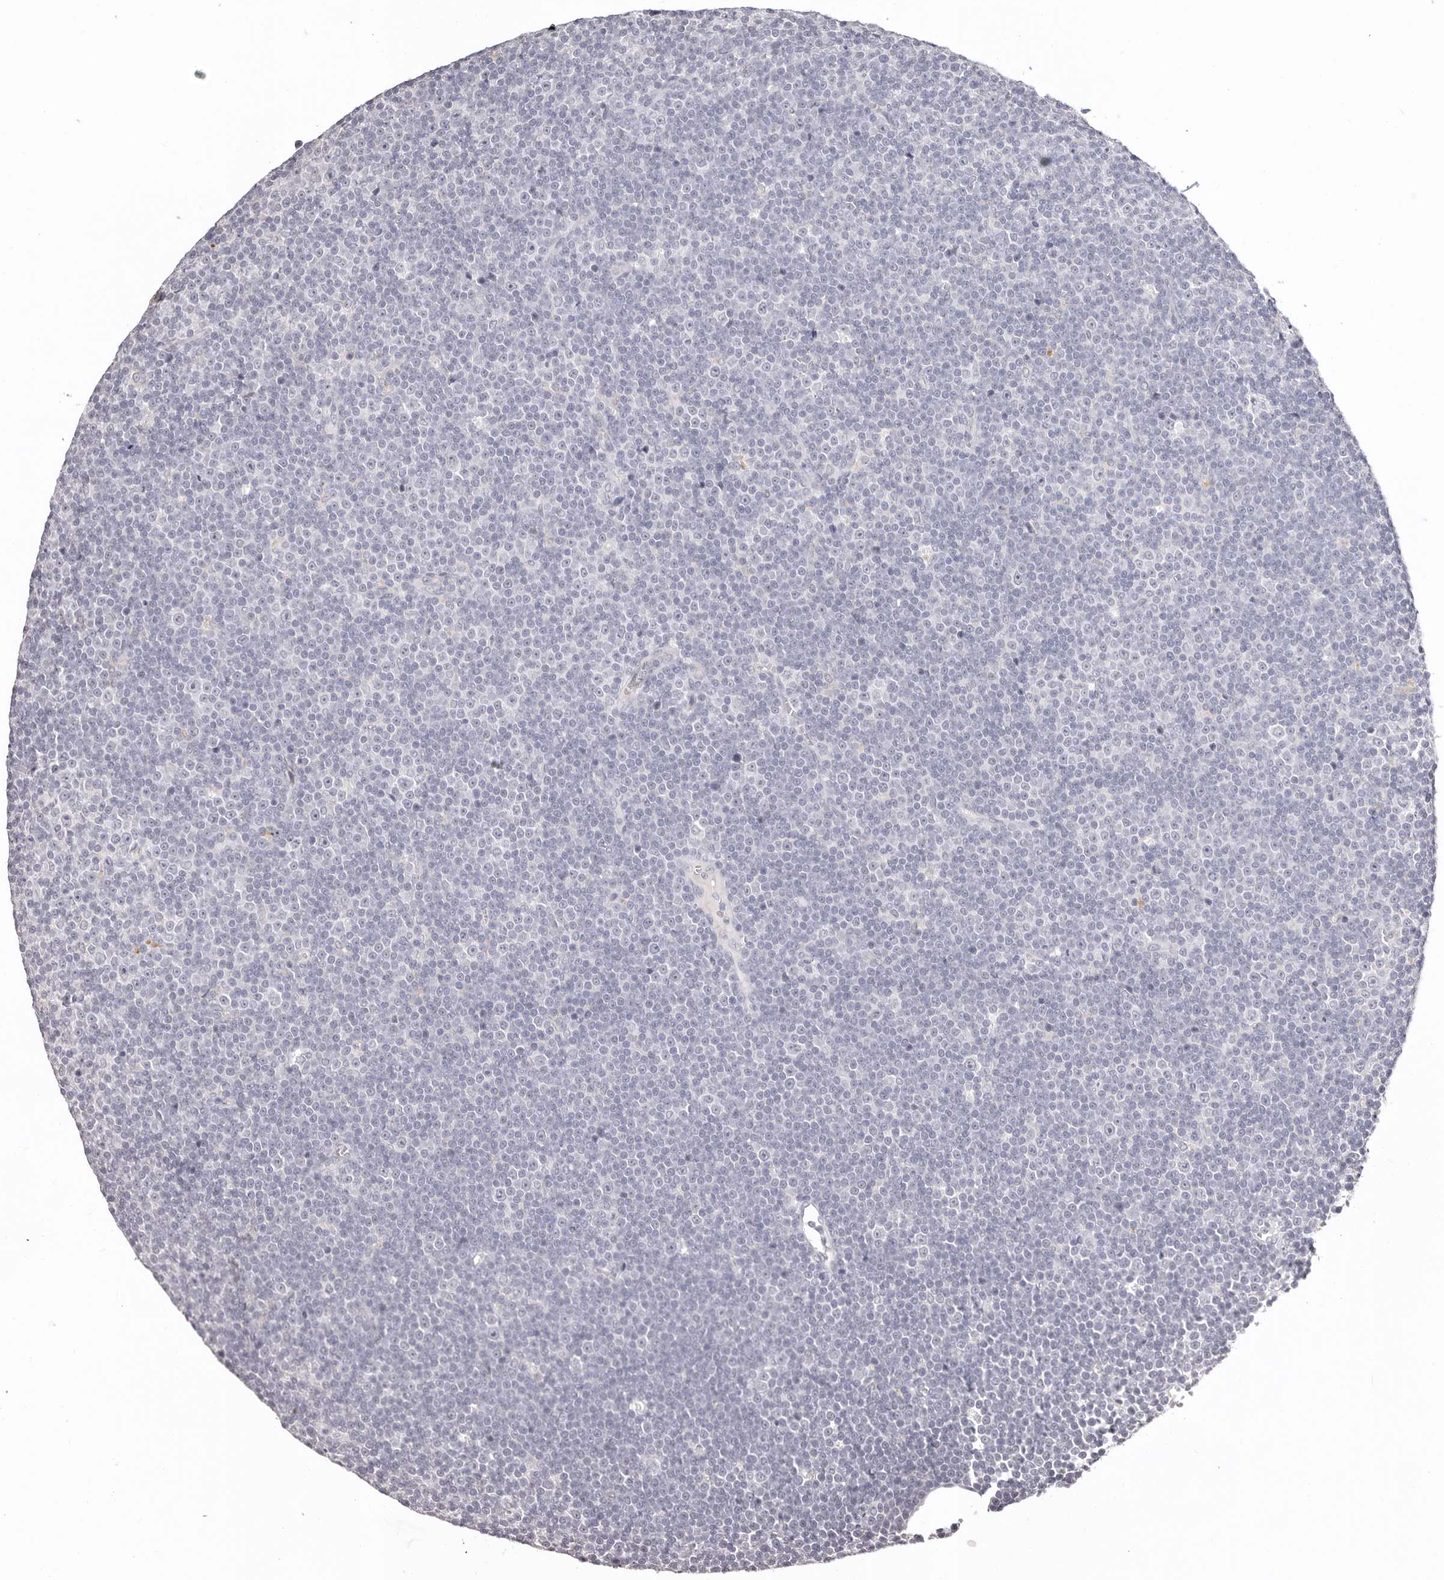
{"staining": {"intensity": "negative", "quantity": "none", "location": "none"}, "tissue": "lymphoma", "cell_type": "Tumor cells", "image_type": "cancer", "snomed": [{"axis": "morphology", "description": "Malignant lymphoma, non-Hodgkin's type, Low grade"}, {"axis": "topography", "description": "Lymph node"}], "caption": "Tumor cells are negative for protein expression in human malignant lymphoma, non-Hodgkin's type (low-grade).", "gene": "PCDHB6", "patient": {"sex": "female", "age": 67}}